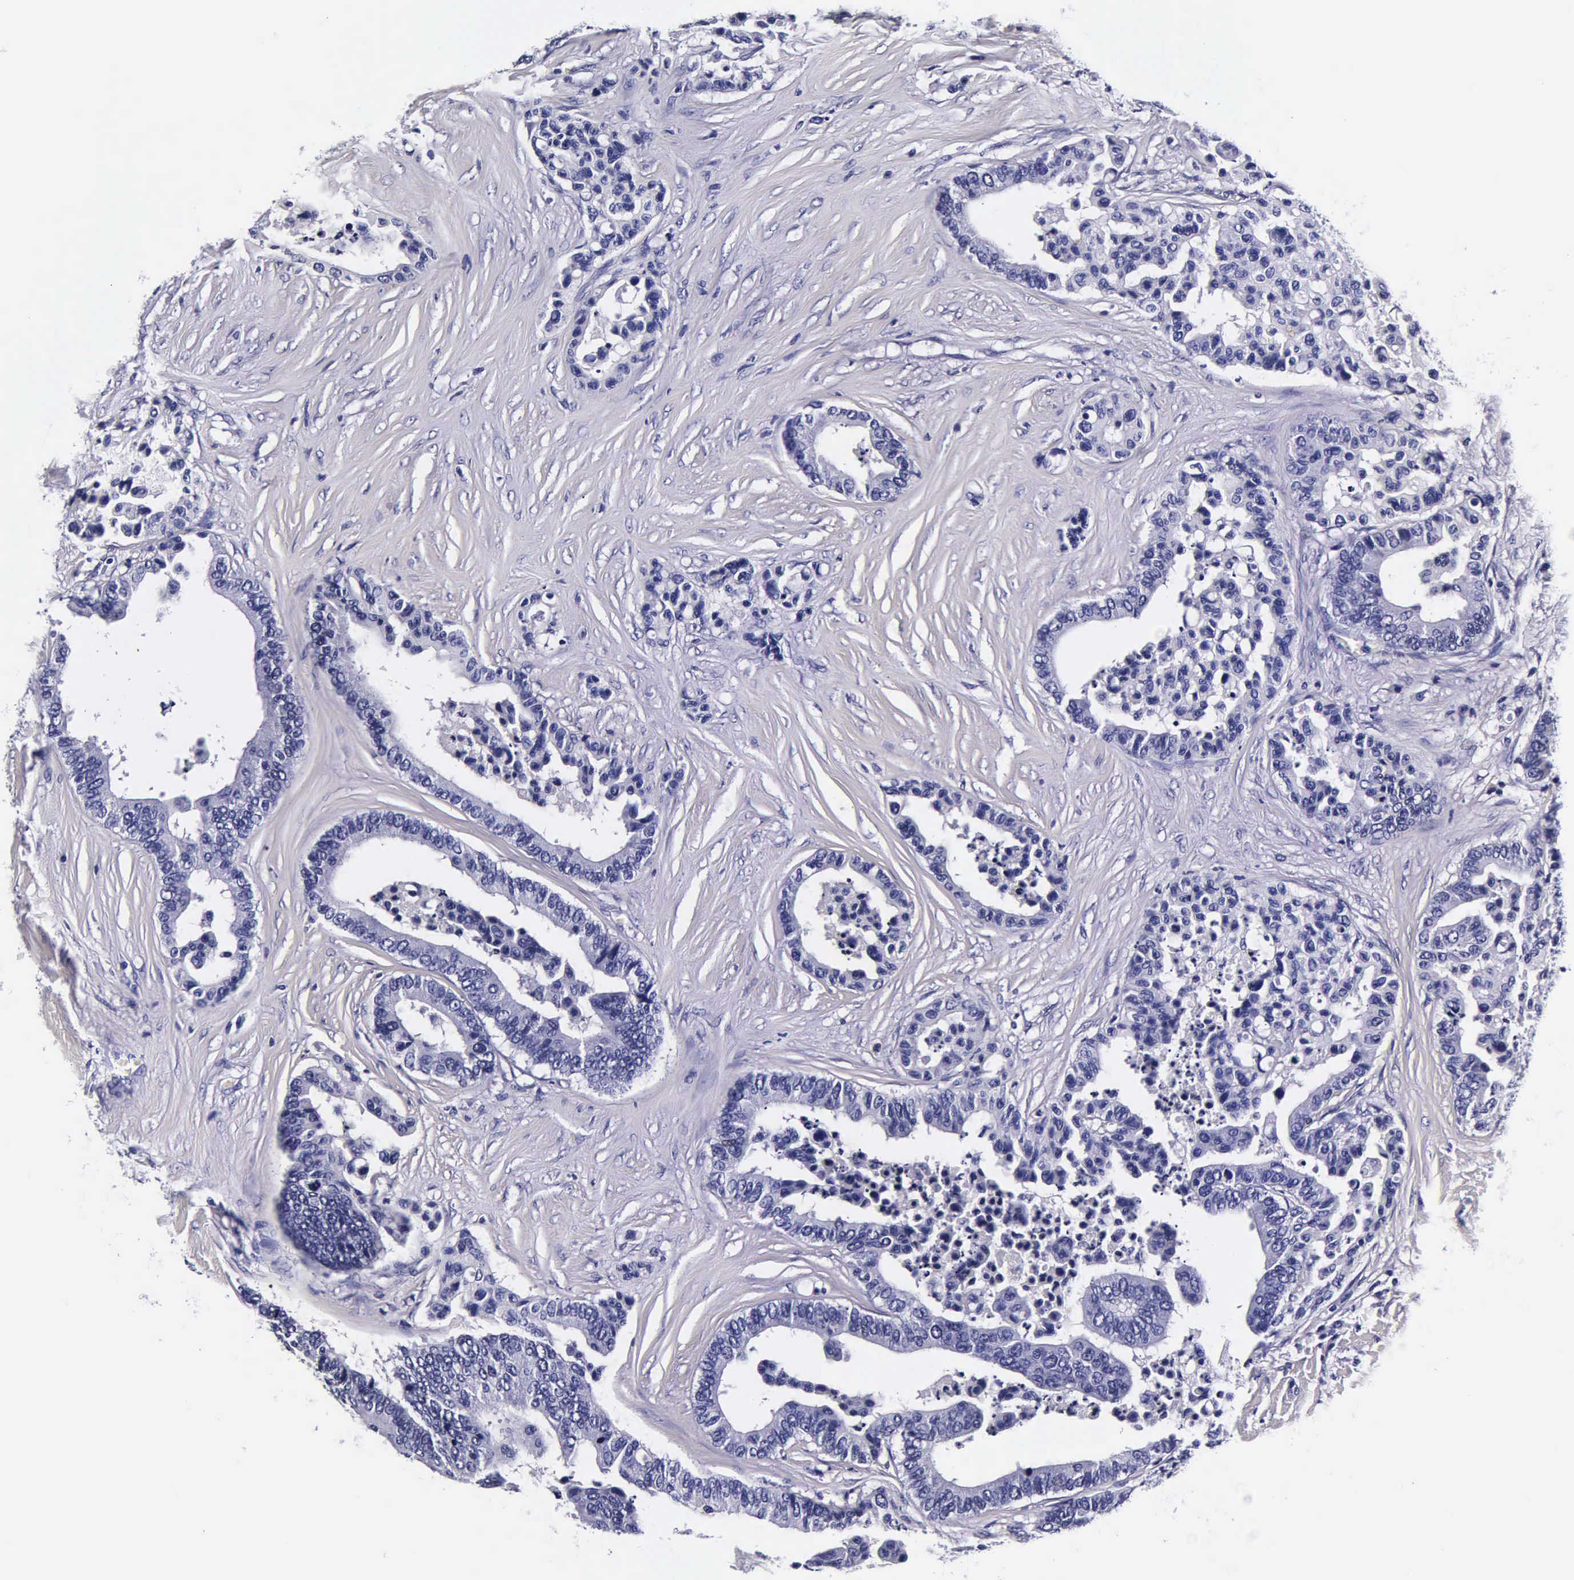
{"staining": {"intensity": "negative", "quantity": "none", "location": "none"}, "tissue": "colorectal cancer", "cell_type": "Tumor cells", "image_type": "cancer", "snomed": [{"axis": "morphology", "description": "Adenocarcinoma, NOS"}, {"axis": "topography", "description": "Colon"}], "caption": "The micrograph reveals no staining of tumor cells in colorectal cancer (adenocarcinoma). Brightfield microscopy of immunohistochemistry (IHC) stained with DAB (3,3'-diaminobenzidine) (brown) and hematoxylin (blue), captured at high magnification.", "gene": "IAPP", "patient": {"sex": "male", "age": 82}}